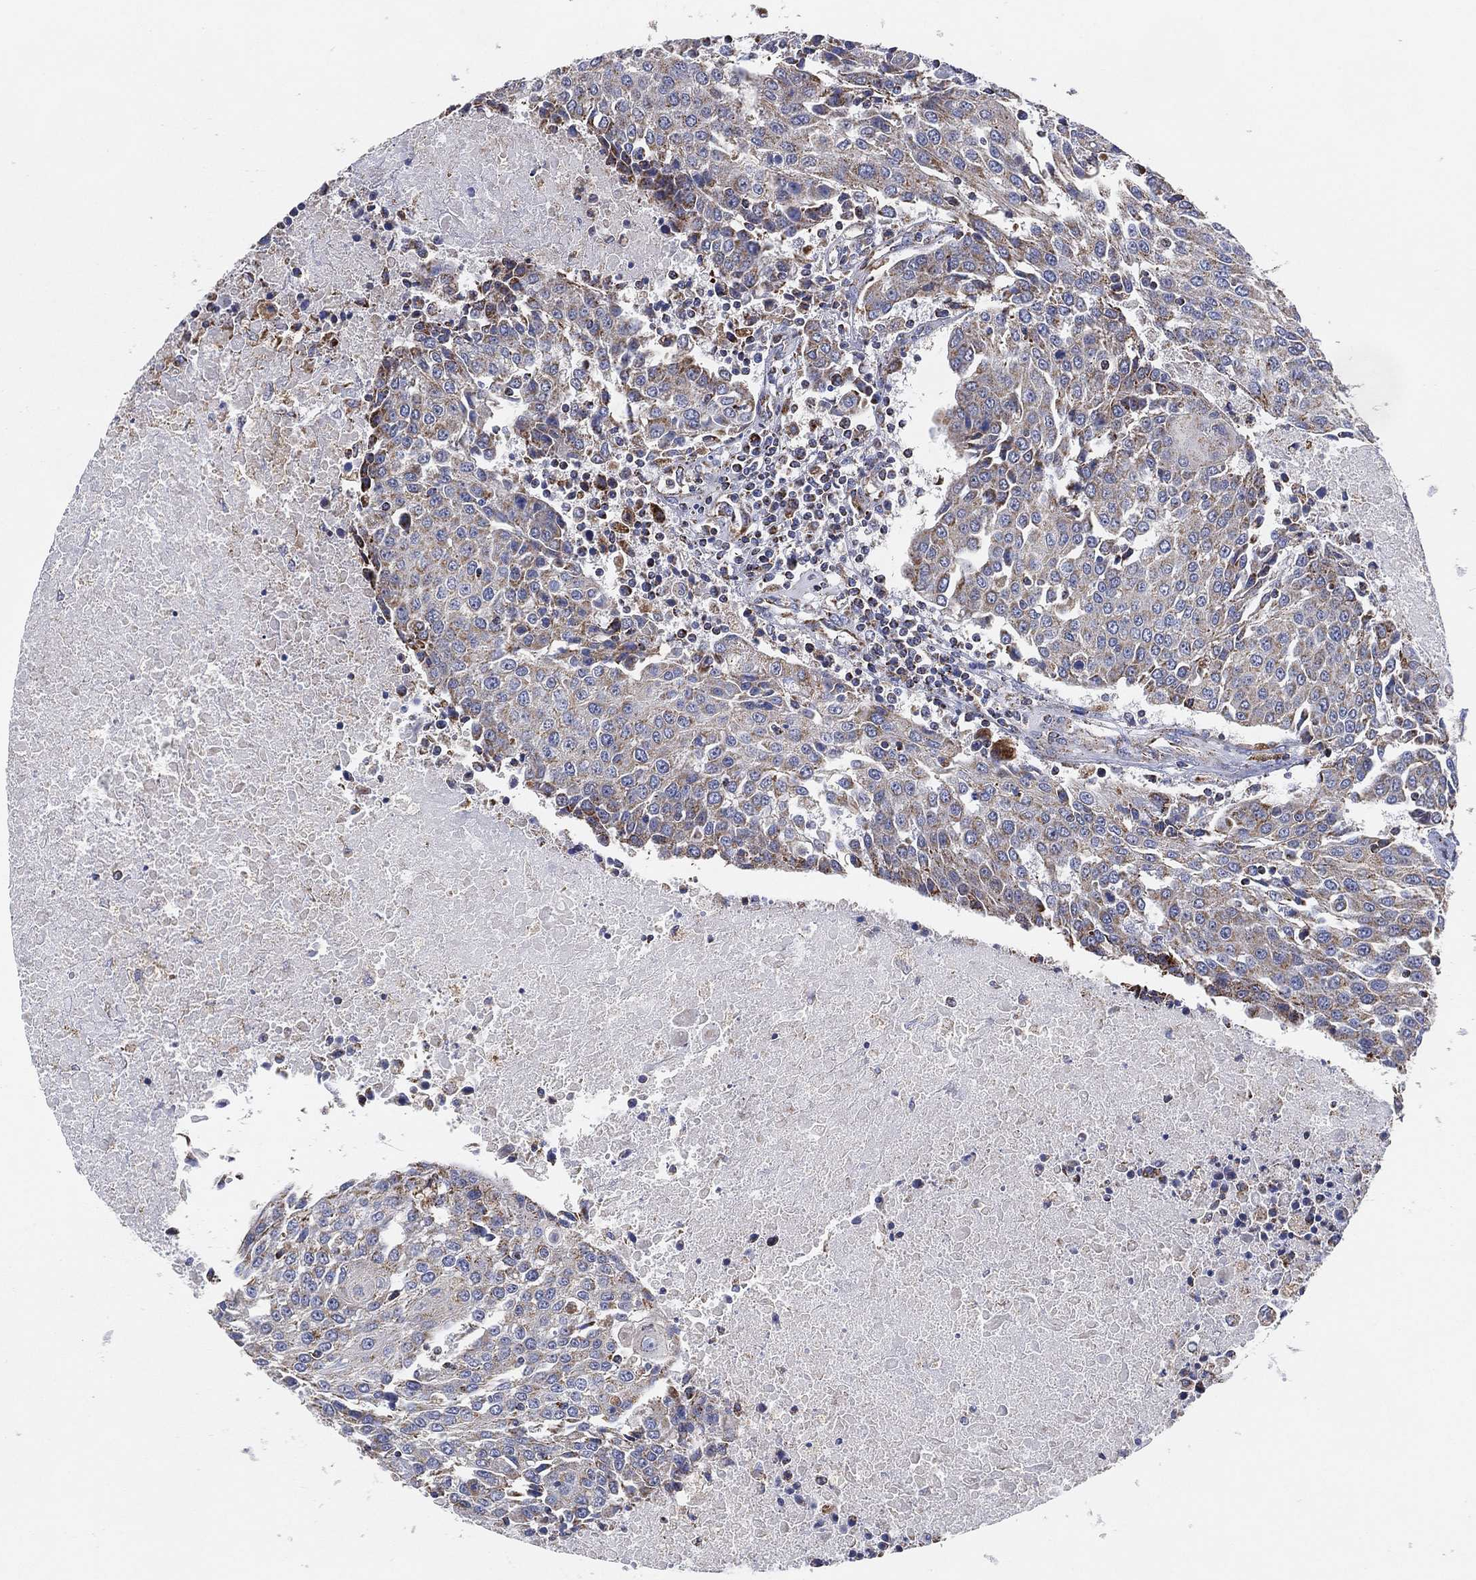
{"staining": {"intensity": "weak", "quantity": "<25%", "location": "cytoplasmic/membranous"}, "tissue": "urothelial cancer", "cell_type": "Tumor cells", "image_type": "cancer", "snomed": [{"axis": "morphology", "description": "Urothelial carcinoma, High grade"}, {"axis": "topography", "description": "Urinary bladder"}], "caption": "Human urothelial cancer stained for a protein using immunohistochemistry (IHC) shows no positivity in tumor cells.", "gene": "GCAT", "patient": {"sex": "female", "age": 85}}